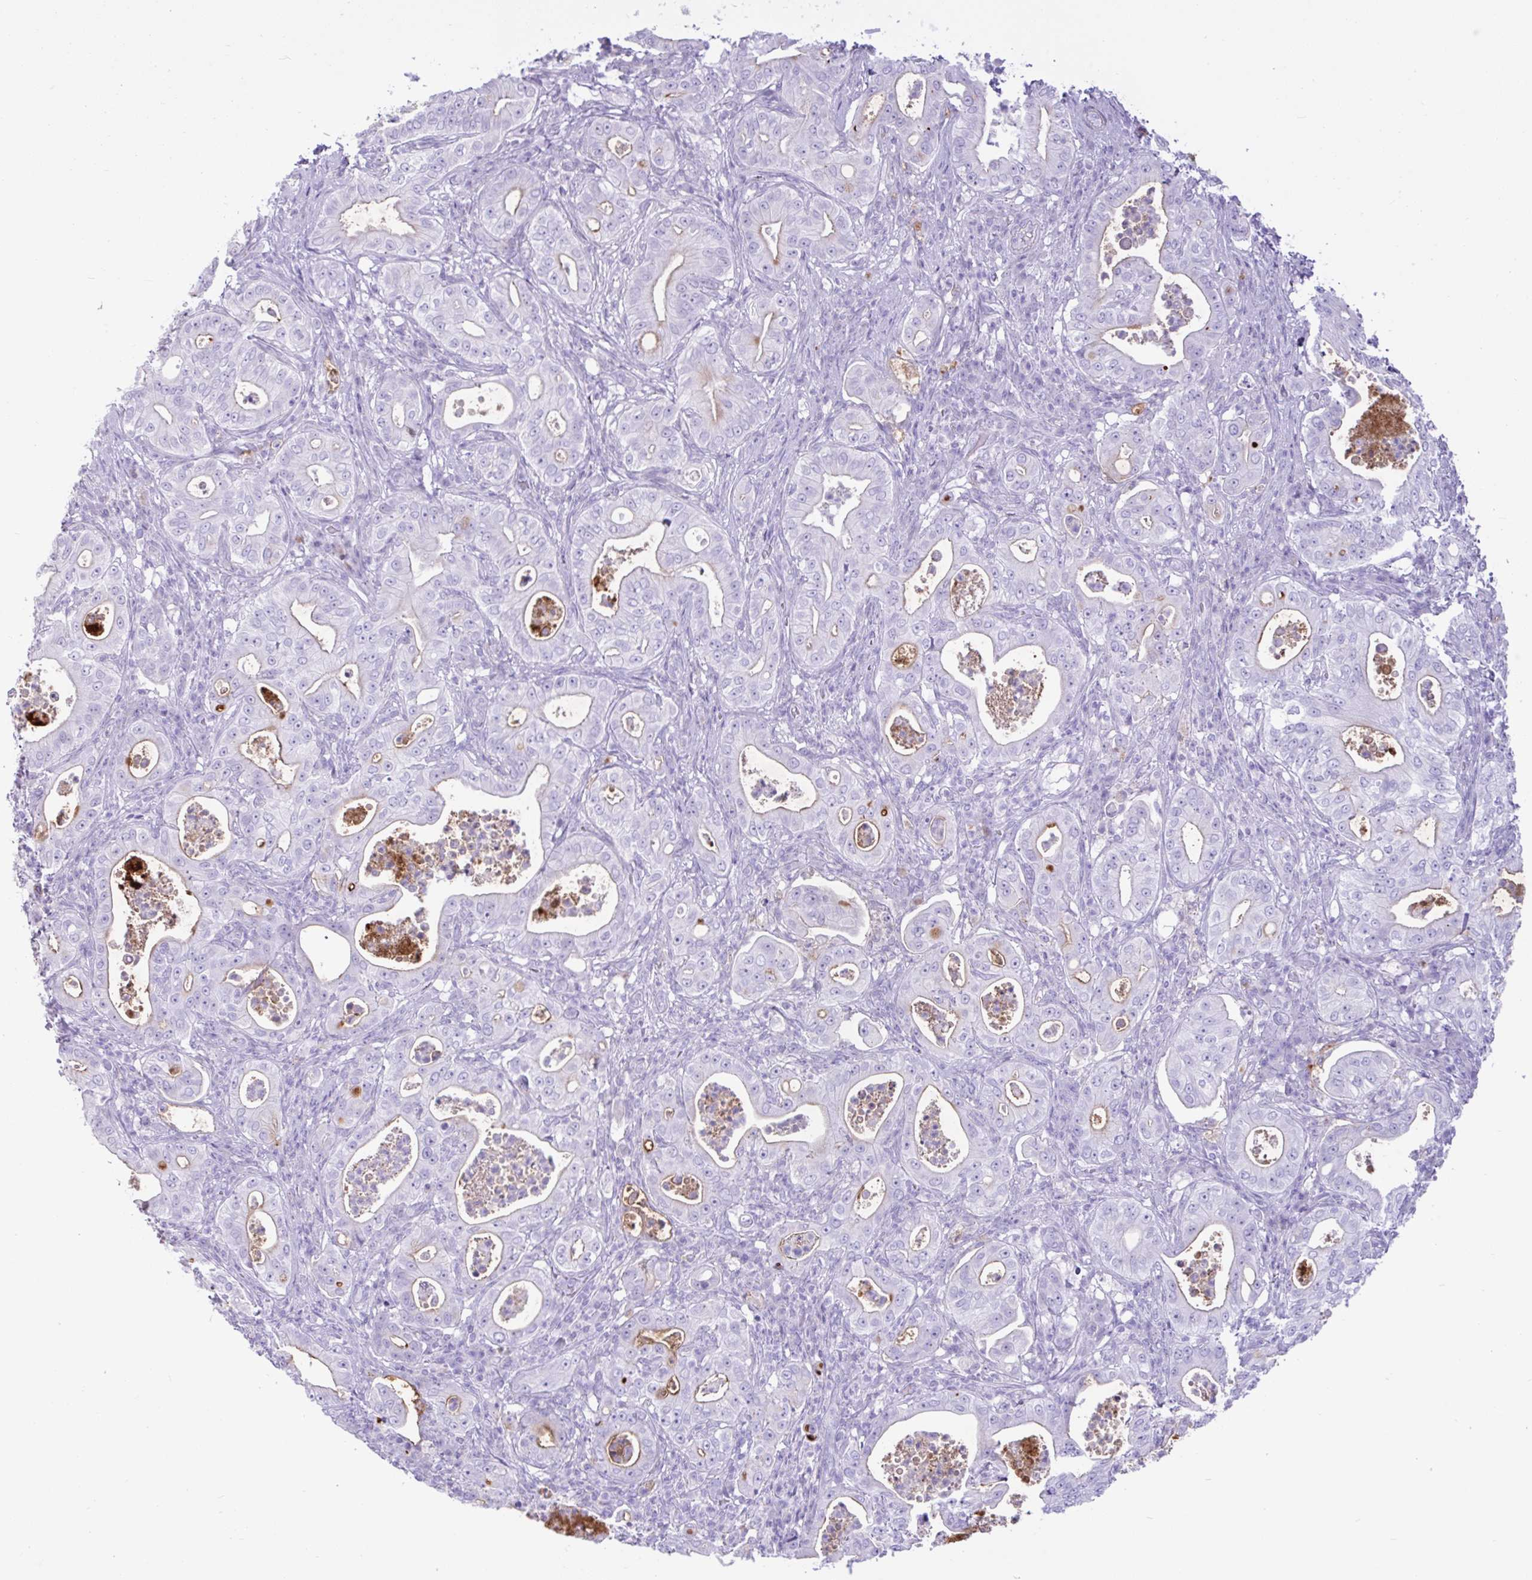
{"staining": {"intensity": "moderate", "quantity": "<25%", "location": "cytoplasmic/membranous"}, "tissue": "pancreatic cancer", "cell_type": "Tumor cells", "image_type": "cancer", "snomed": [{"axis": "morphology", "description": "Adenocarcinoma, NOS"}, {"axis": "topography", "description": "Pancreas"}], "caption": "This is a photomicrograph of IHC staining of pancreatic cancer (adenocarcinoma), which shows moderate positivity in the cytoplasmic/membranous of tumor cells.", "gene": "REEP1", "patient": {"sex": "male", "age": 71}}